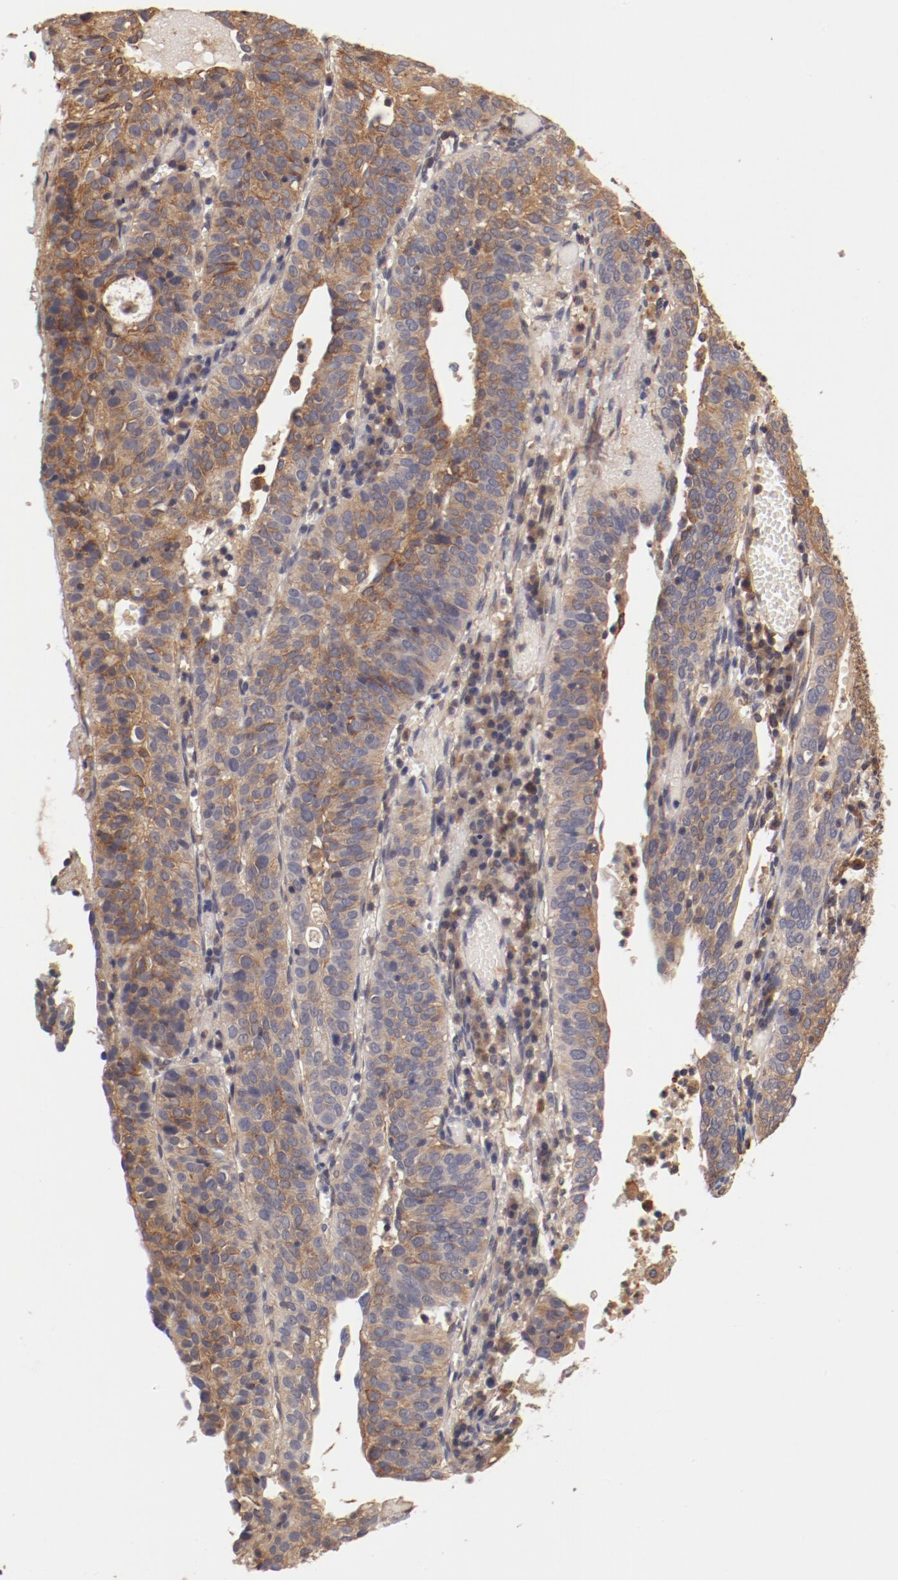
{"staining": {"intensity": "moderate", "quantity": ">75%", "location": "cytoplasmic/membranous"}, "tissue": "cervical cancer", "cell_type": "Tumor cells", "image_type": "cancer", "snomed": [{"axis": "morphology", "description": "Squamous cell carcinoma, NOS"}, {"axis": "topography", "description": "Cervix"}], "caption": "Squamous cell carcinoma (cervical) was stained to show a protein in brown. There is medium levels of moderate cytoplasmic/membranous expression in about >75% of tumor cells.", "gene": "FCMR", "patient": {"sex": "female", "age": 39}}